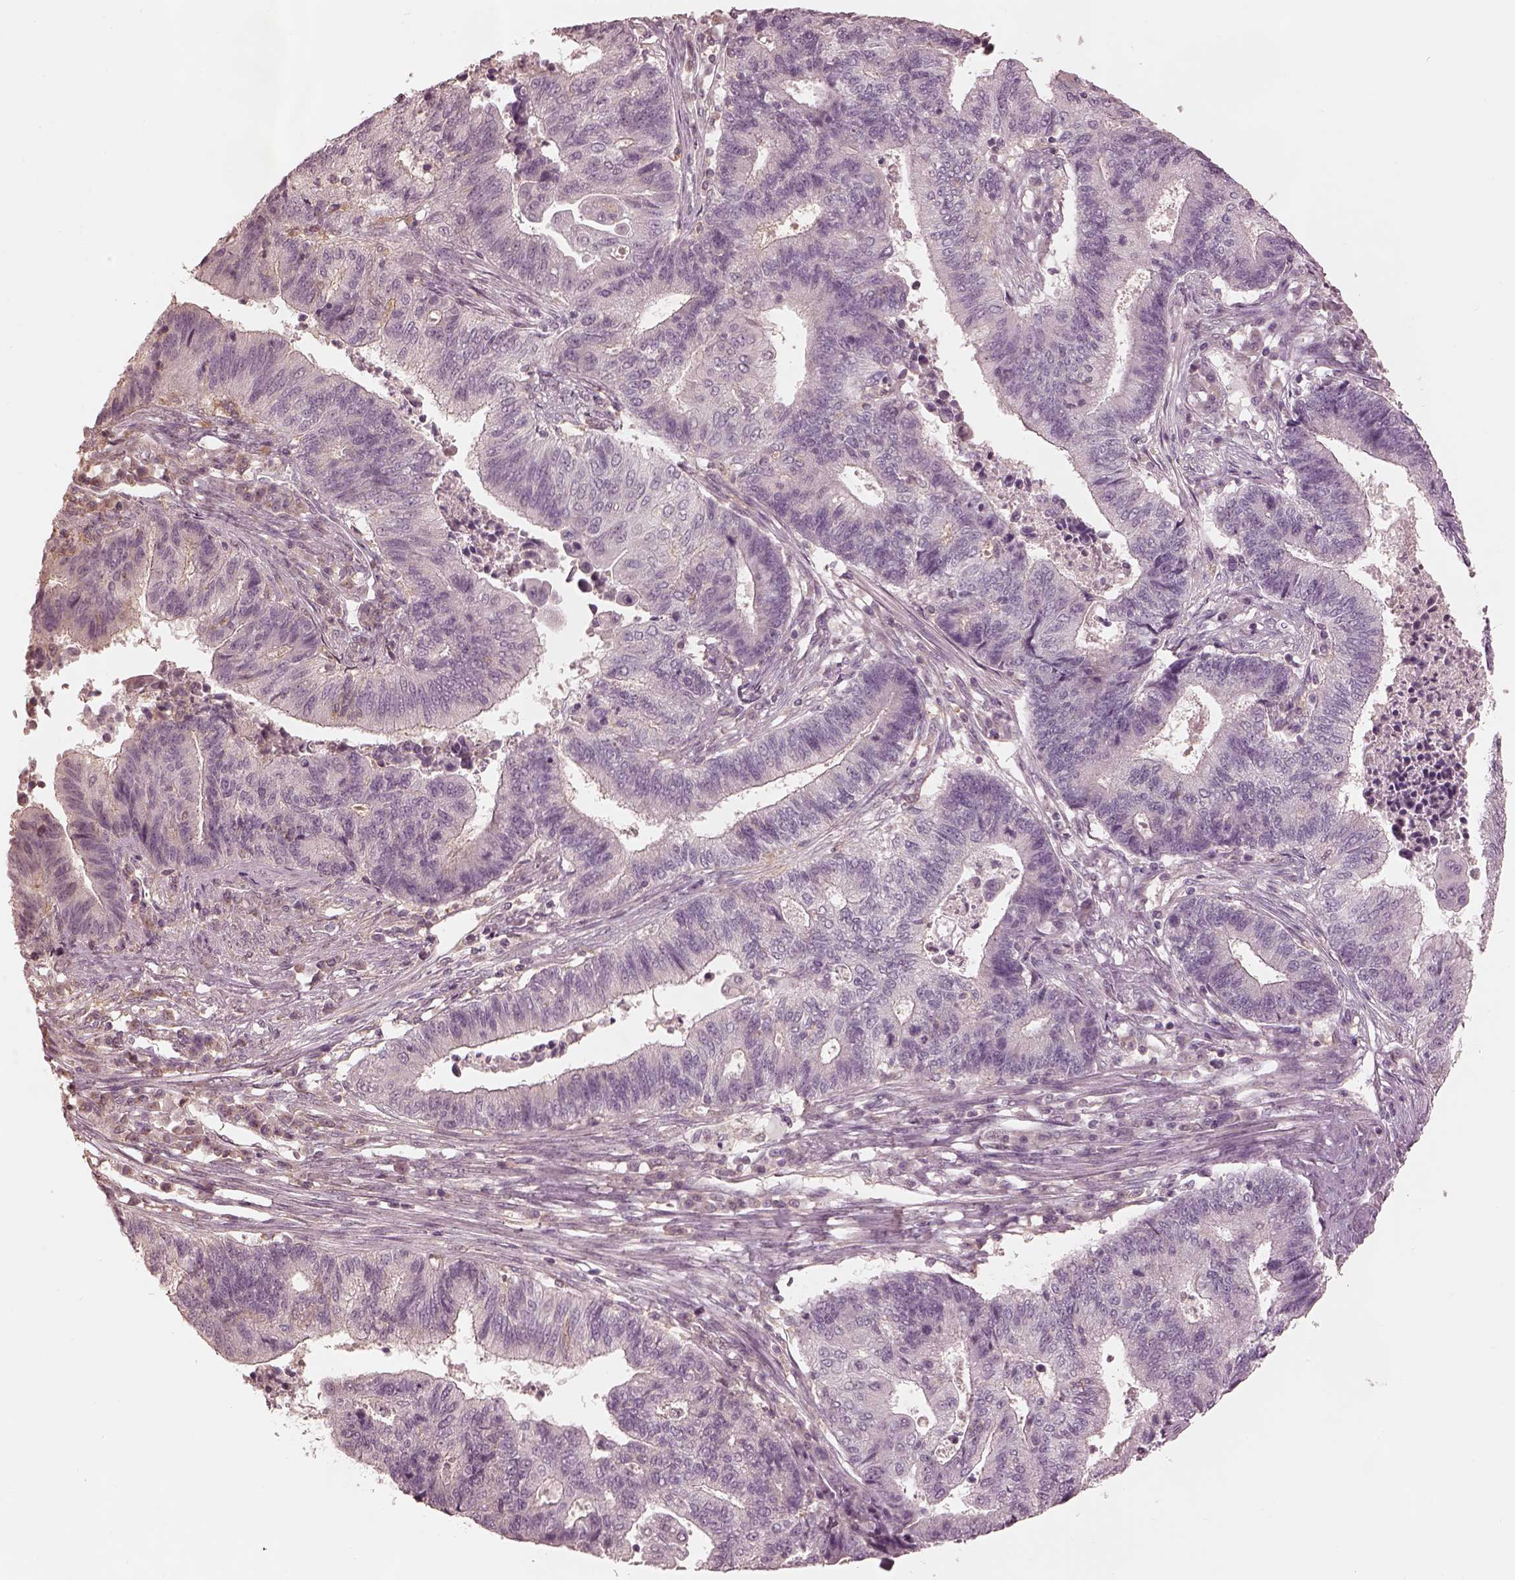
{"staining": {"intensity": "negative", "quantity": "none", "location": "none"}, "tissue": "endometrial cancer", "cell_type": "Tumor cells", "image_type": "cancer", "snomed": [{"axis": "morphology", "description": "Adenocarcinoma, NOS"}, {"axis": "topography", "description": "Uterus"}, {"axis": "topography", "description": "Endometrium"}], "caption": "The photomicrograph reveals no staining of tumor cells in endometrial cancer. (Stains: DAB (3,3'-diaminobenzidine) IHC with hematoxylin counter stain, Microscopy: brightfield microscopy at high magnification).", "gene": "PRKACG", "patient": {"sex": "female", "age": 54}}